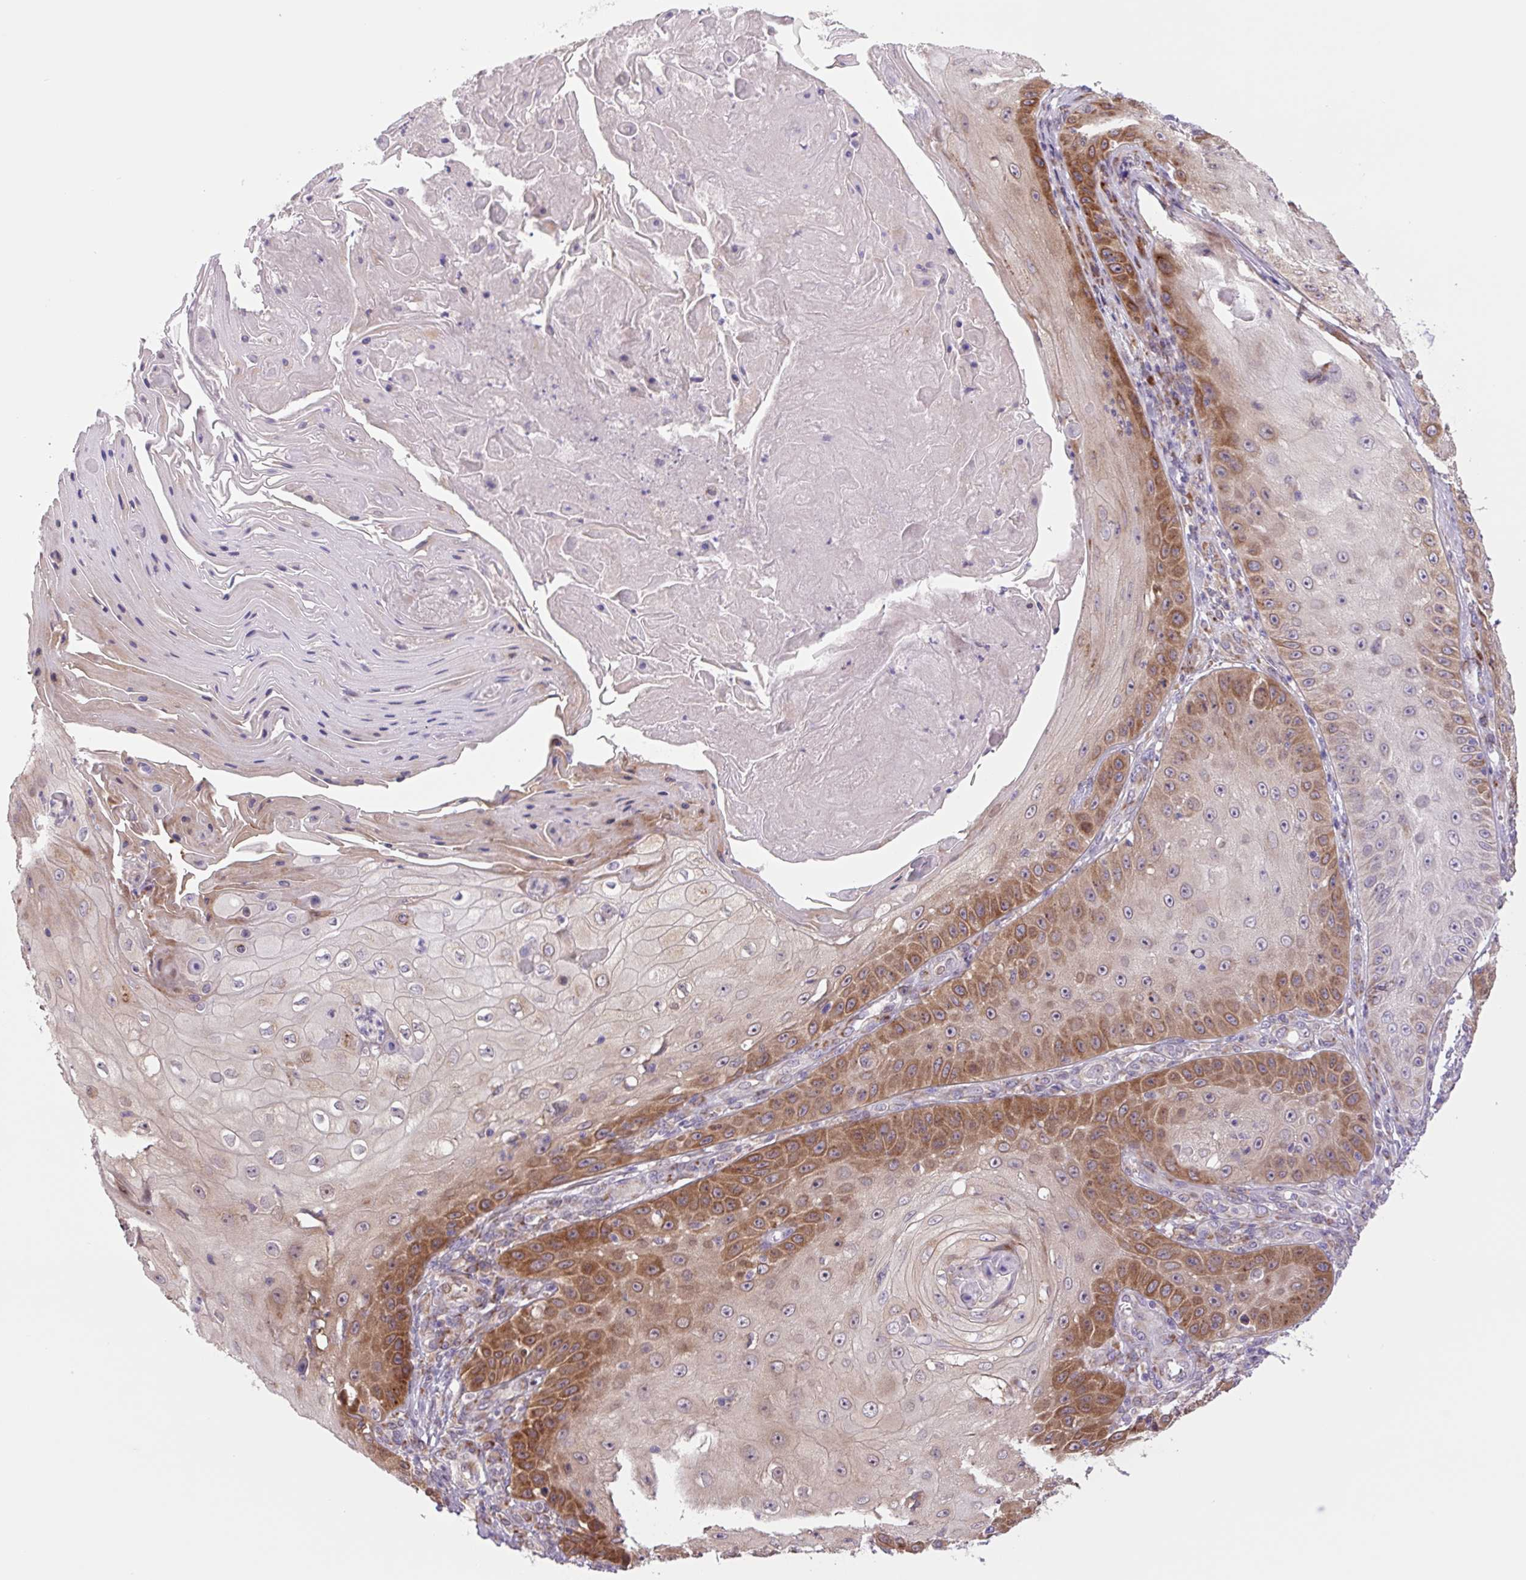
{"staining": {"intensity": "strong", "quantity": "25%-75%", "location": "cytoplasmic/membranous"}, "tissue": "skin cancer", "cell_type": "Tumor cells", "image_type": "cancer", "snomed": [{"axis": "morphology", "description": "Squamous cell carcinoma, NOS"}, {"axis": "topography", "description": "Skin"}], "caption": "There is high levels of strong cytoplasmic/membranous staining in tumor cells of skin cancer (squamous cell carcinoma), as demonstrated by immunohistochemical staining (brown color).", "gene": "PLA2G4A", "patient": {"sex": "male", "age": 70}}